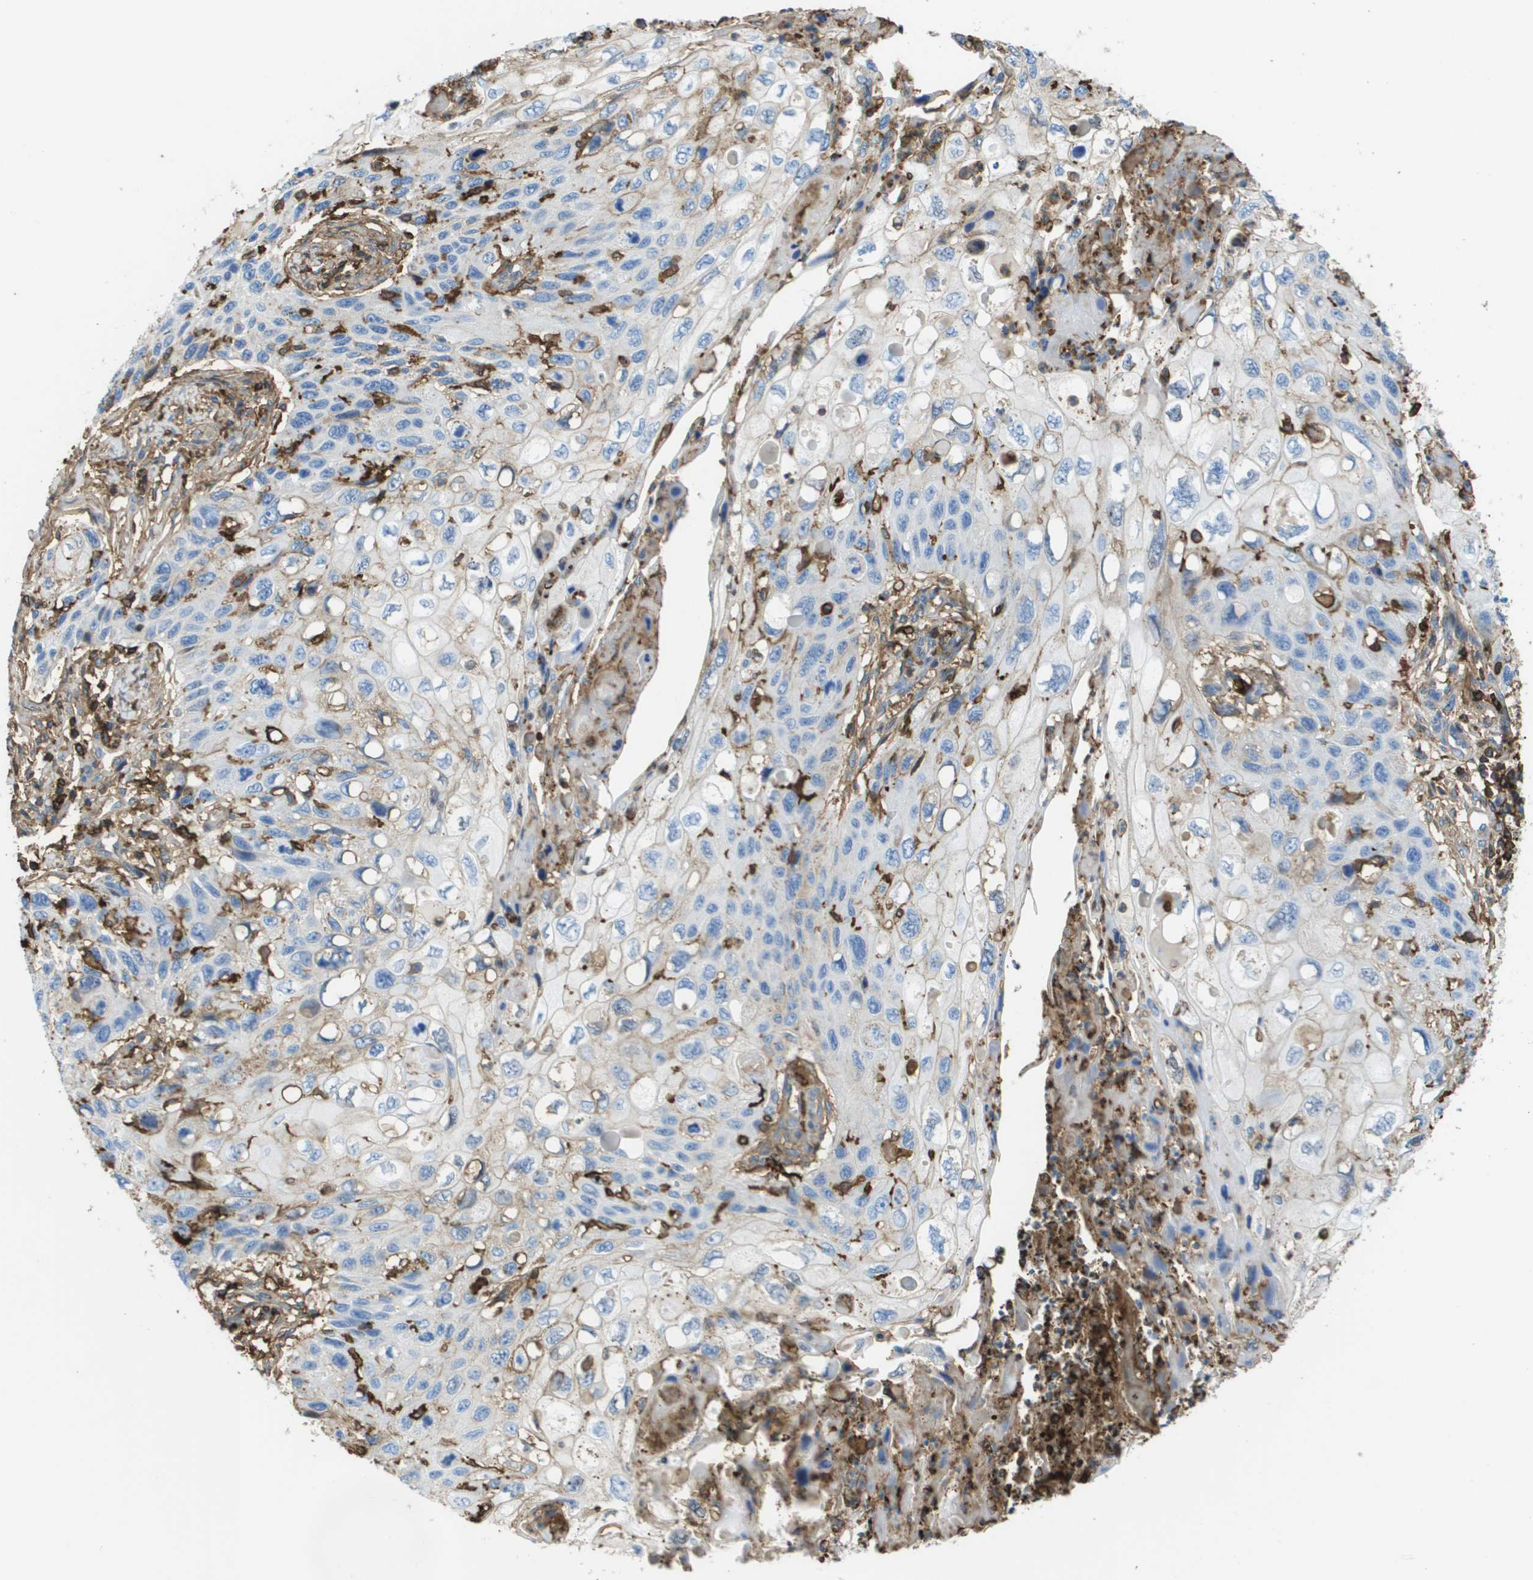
{"staining": {"intensity": "weak", "quantity": "<25%", "location": "cytoplasmic/membranous"}, "tissue": "cervical cancer", "cell_type": "Tumor cells", "image_type": "cancer", "snomed": [{"axis": "morphology", "description": "Squamous cell carcinoma, NOS"}, {"axis": "topography", "description": "Cervix"}], "caption": "High magnification brightfield microscopy of cervical cancer stained with DAB (3,3'-diaminobenzidine) (brown) and counterstained with hematoxylin (blue): tumor cells show no significant staining.", "gene": "PASK", "patient": {"sex": "female", "age": 70}}